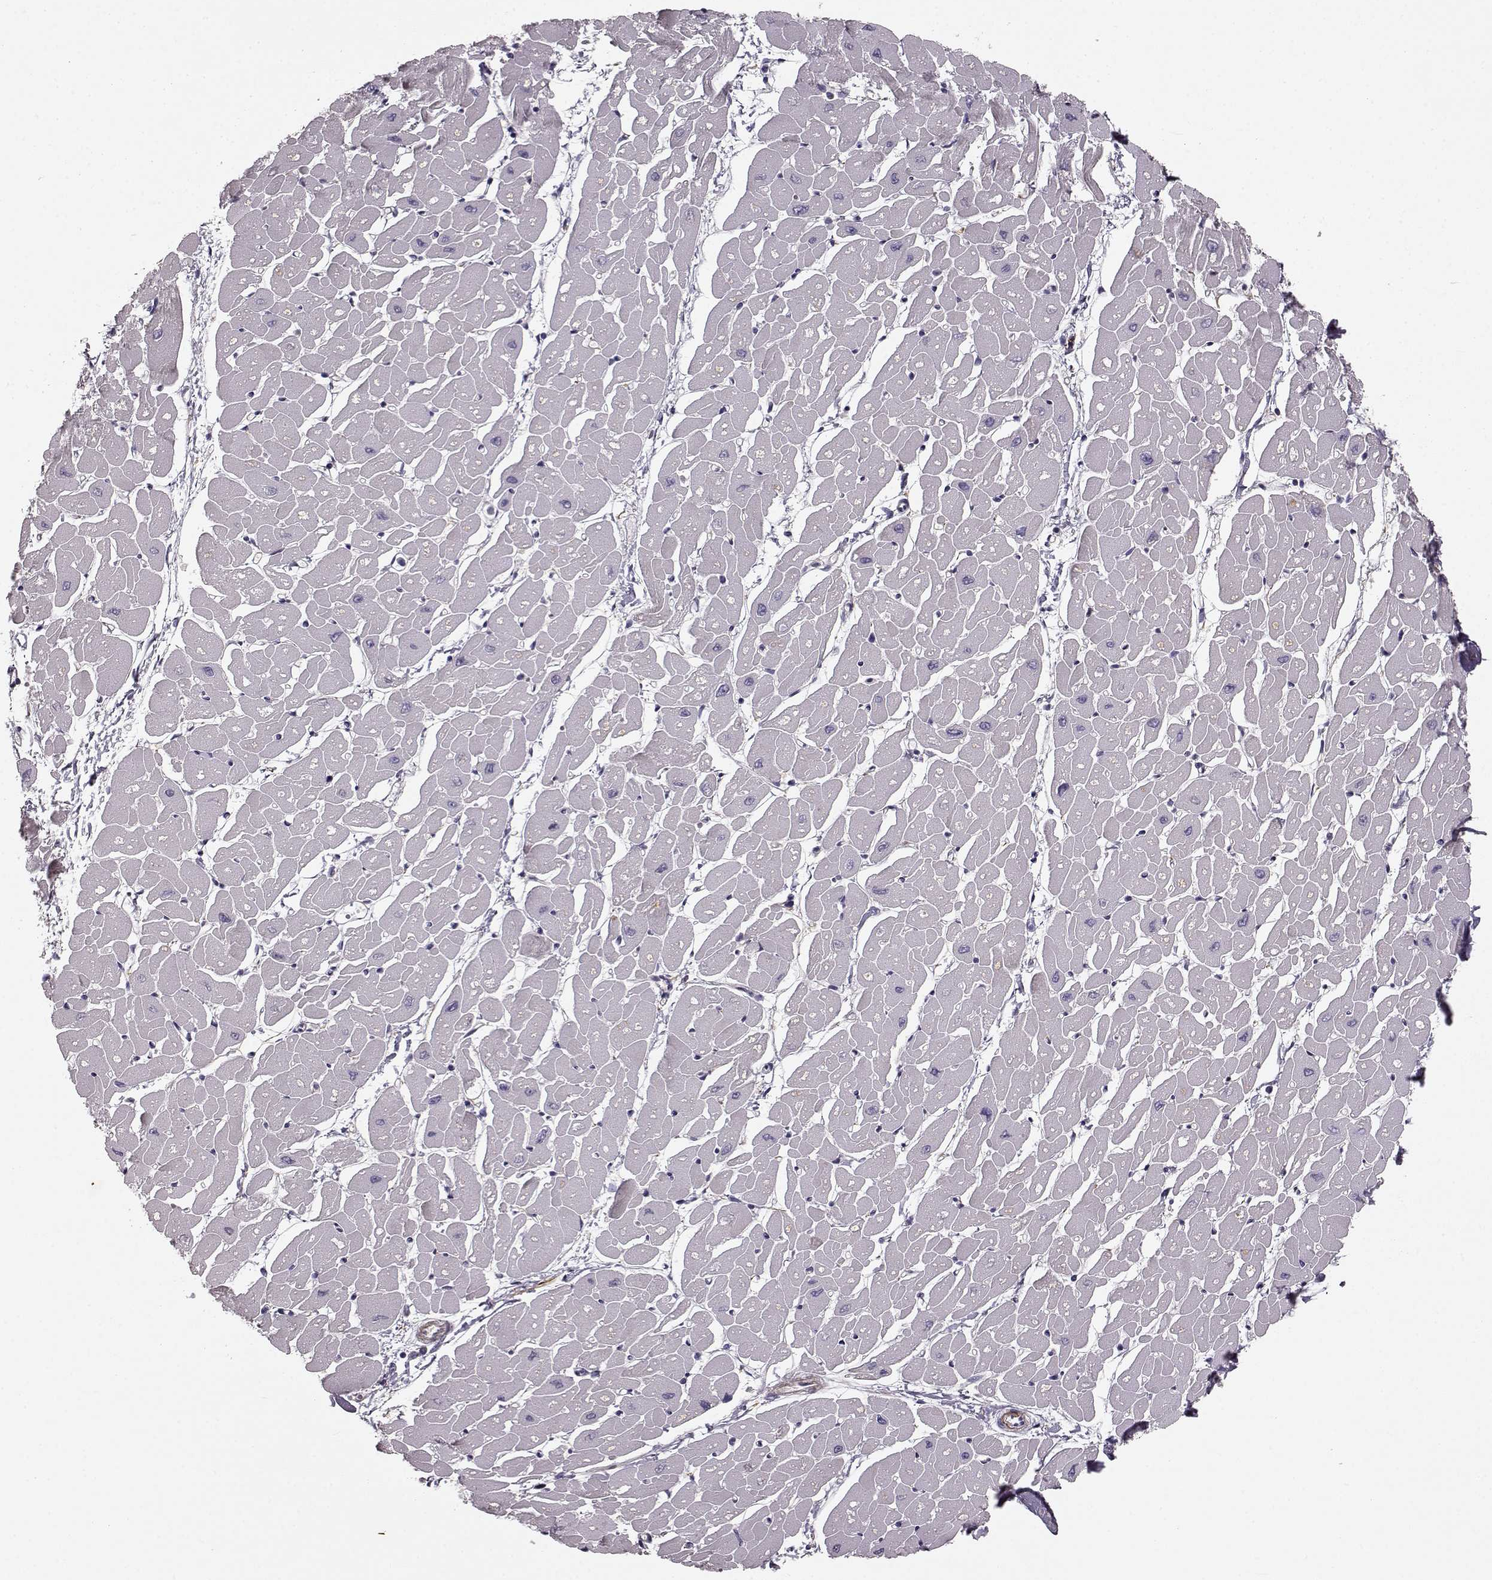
{"staining": {"intensity": "negative", "quantity": "none", "location": "none"}, "tissue": "heart muscle", "cell_type": "Cardiomyocytes", "image_type": "normal", "snomed": [{"axis": "morphology", "description": "Normal tissue, NOS"}, {"axis": "topography", "description": "Heart"}], "caption": "This is an immunohistochemistry (IHC) image of benign heart muscle. There is no expression in cardiomyocytes.", "gene": "MTR", "patient": {"sex": "male", "age": 57}}